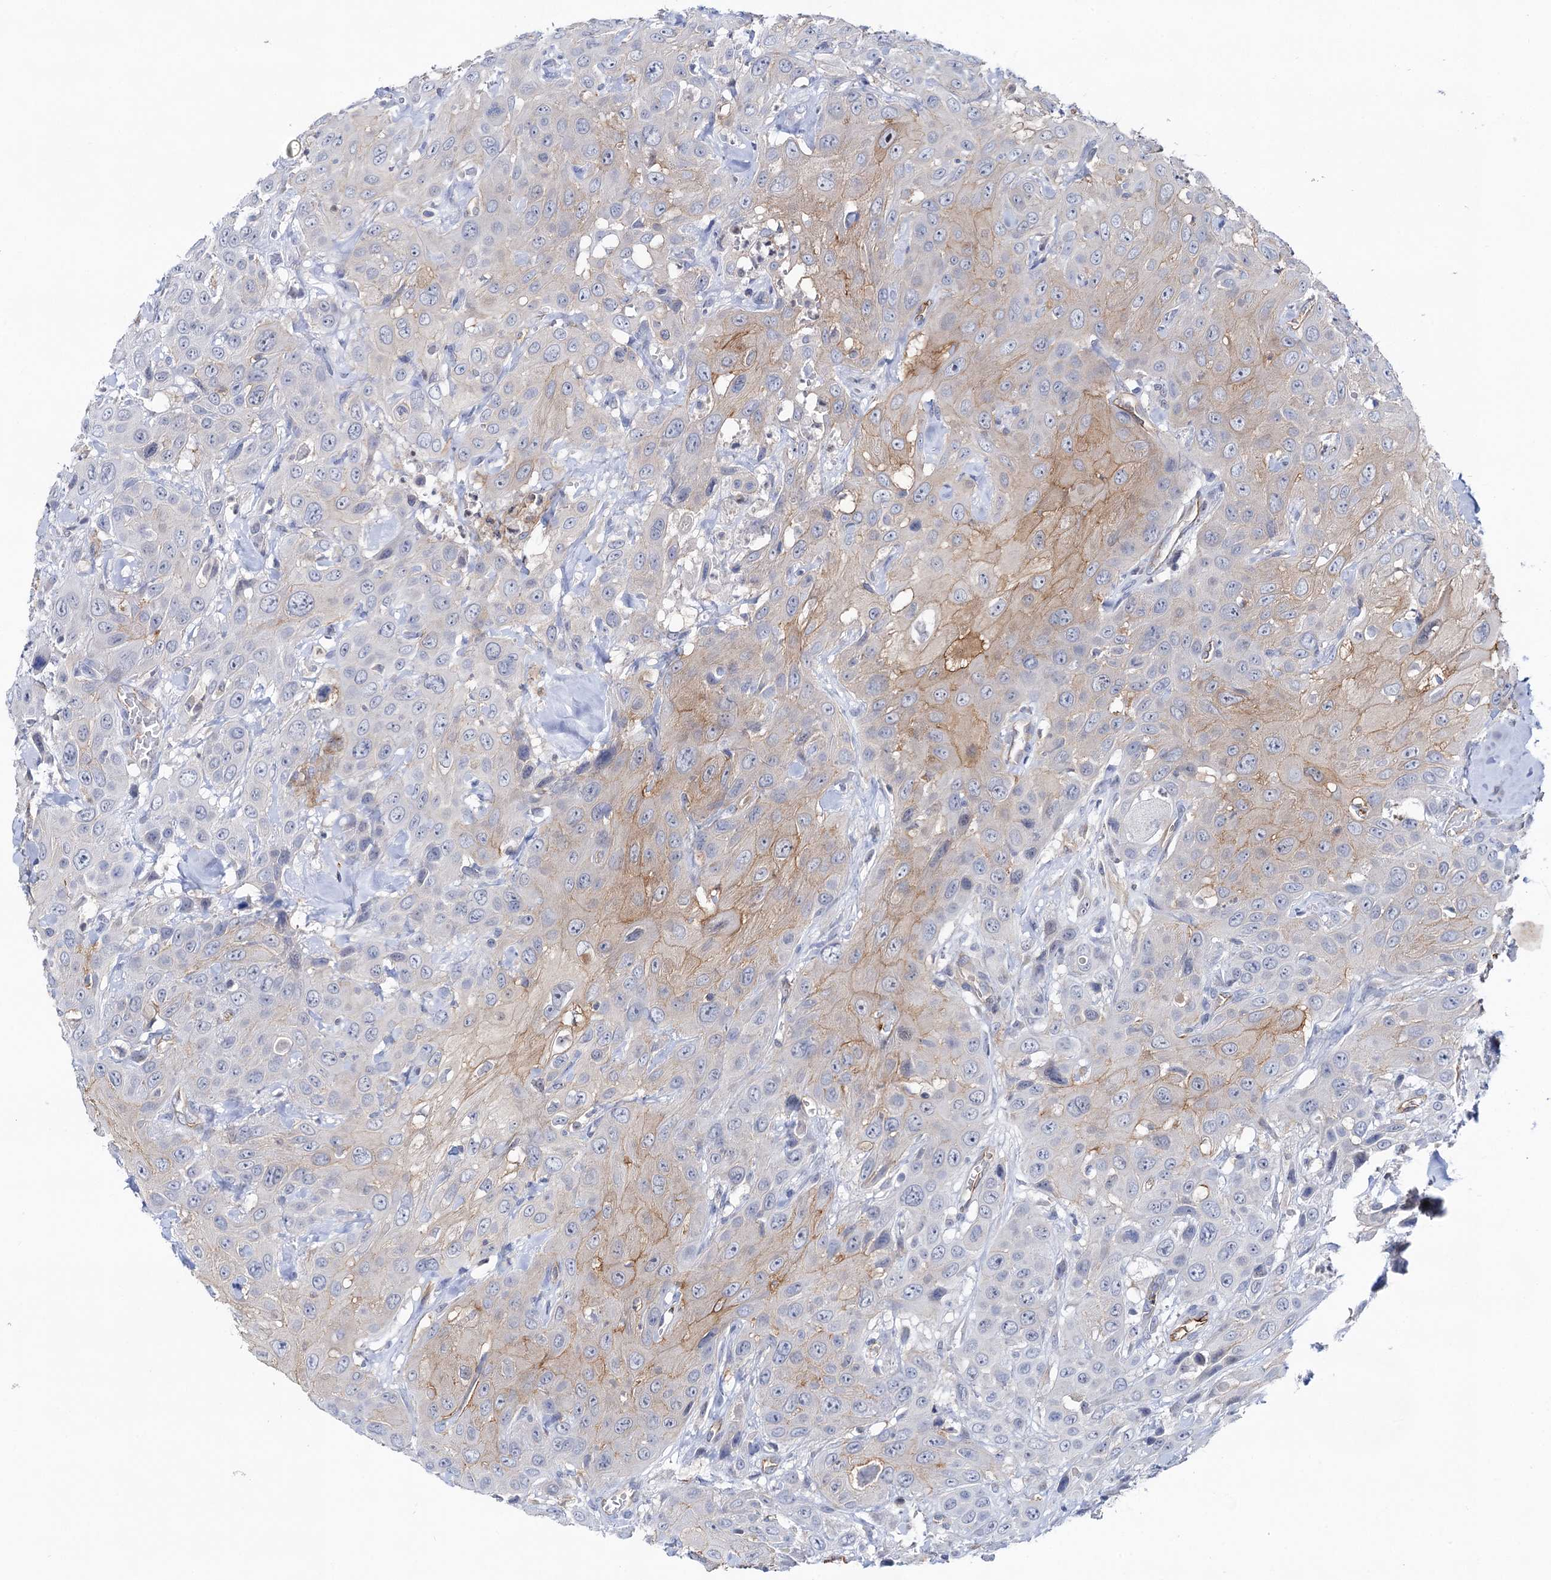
{"staining": {"intensity": "moderate", "quantity": "<25%", "location": "cytoplasmic/membranous"}, "tissue": "head and neck cancer", "cell_type": "Tumor cells", "image_type": "cancer", "snomed": [{"axis": "morphology", "description": "Squamous cell carcinoma, NOS"}, {"axis": "topography", "description": "Head-Neck"}], "caption": "Head and neck squamous cell carcinoma tissue displays moderate cytoplasmic/membranous staining in approximately <25% of tumor cells, visualized by immunohistochemistry. The staining was performed using DAB (3,3'-diaminobenzidine) to visualize the protein expression in brown, while the nuclei were stained in blue with hematoxylin (Magnification: 20x).", "gene": "ABLIM1", "patient": {"sex": "male", "age": 81}}